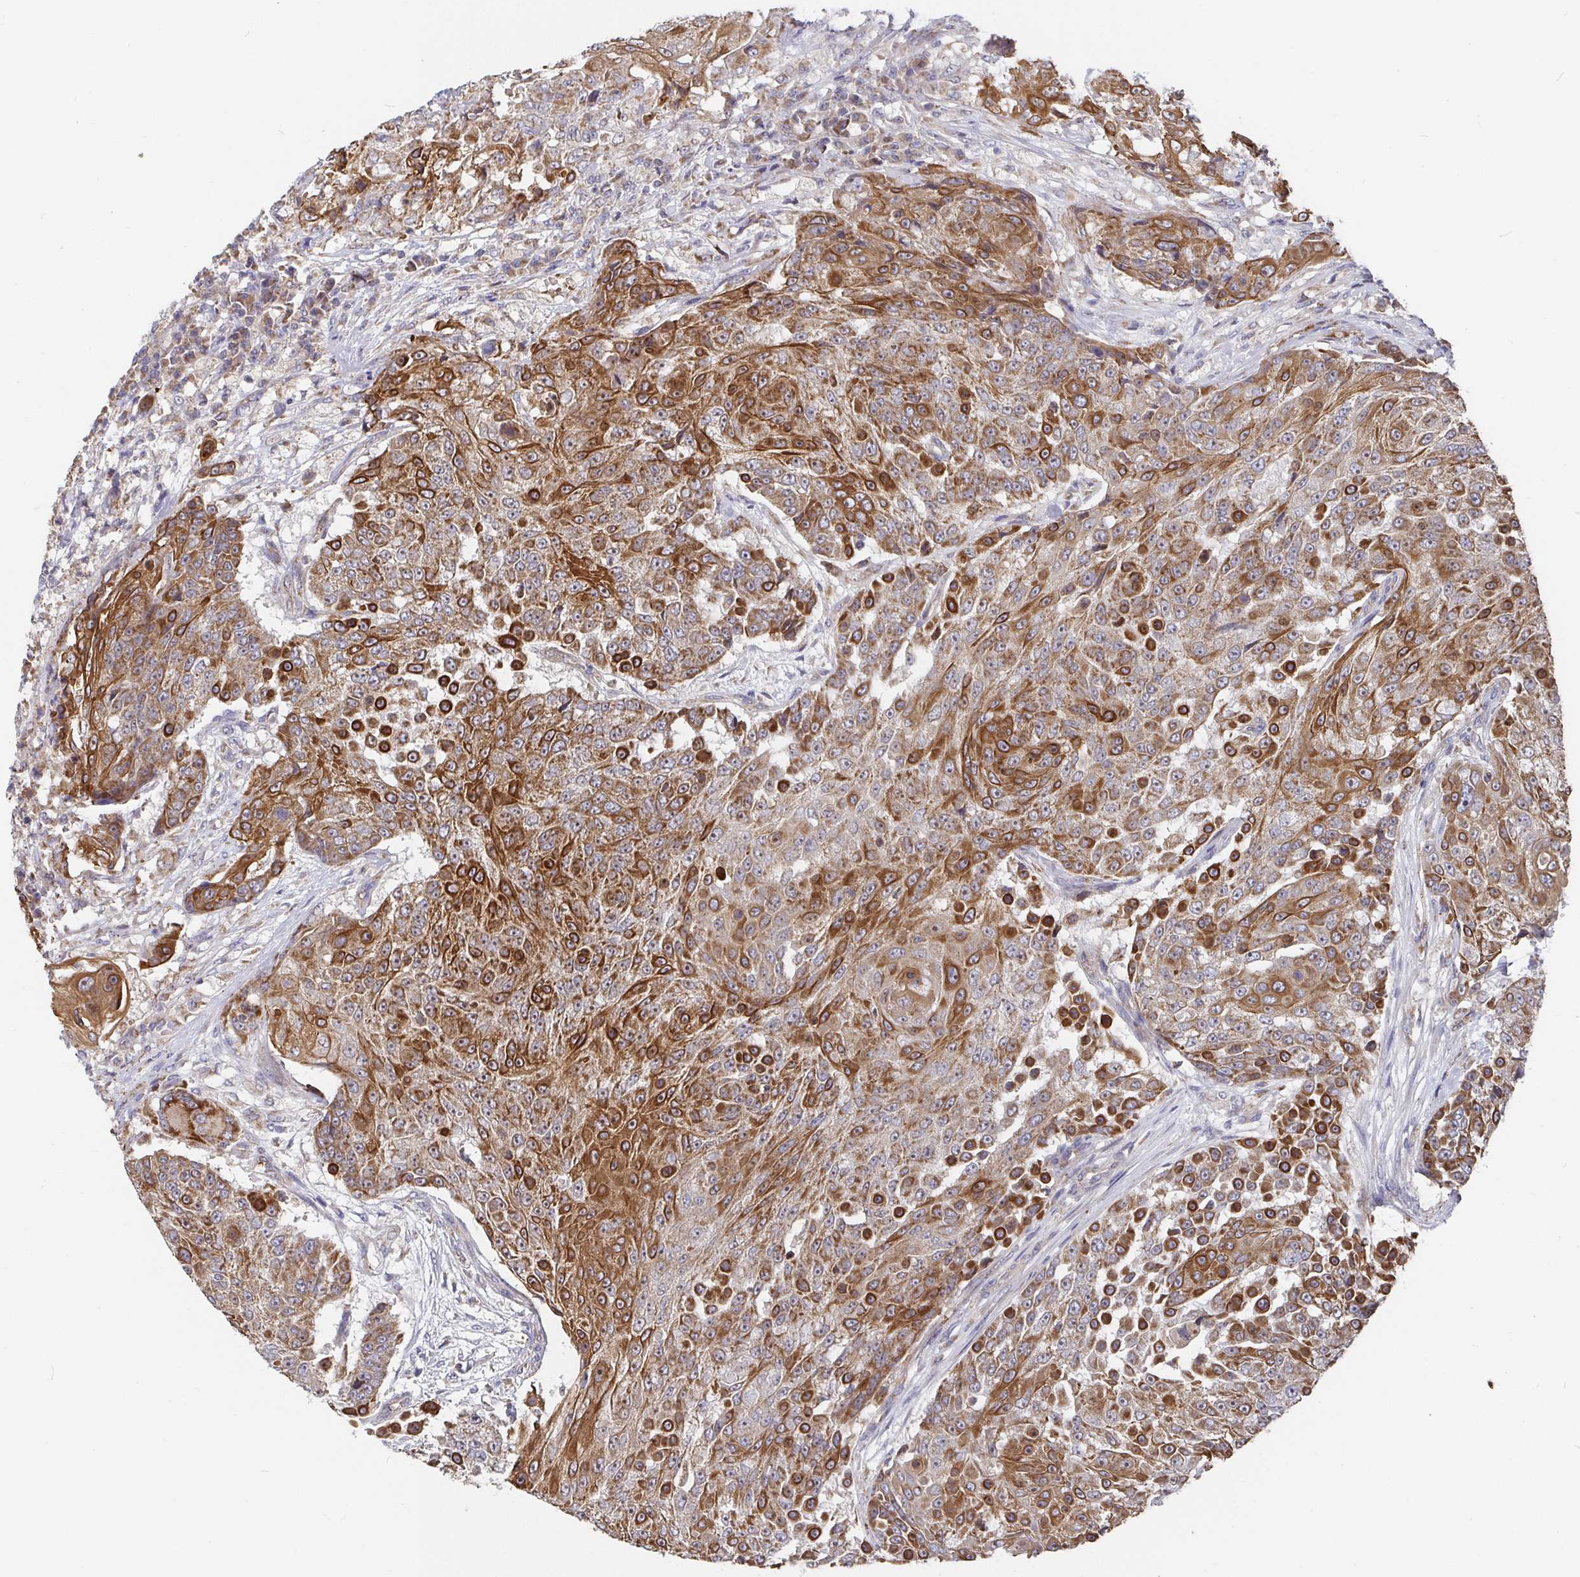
{"staining": {"intensity": "strong", "quantity": "25%-75%", "location": "cytoplasmic/membranous"}, "tissue": "urothelial cancer", "cell_type": "Tumor cells", "image_type": "cancer", "snomed": [{"axis": "morphology", "description": "Urothelial carcinoma, High grade"}, {"axis": "topography", "description": "Urinary bladder"}], "caption": "An image showing strong cytoplasmic/membranous positivity in approximately 25%-75% of tumor cells in high-grade urothelial carcinoma, as visualized by brown immunohistochemical staining.", "gene": "PDF", "patient": {"sex": "female", "age": 63}}